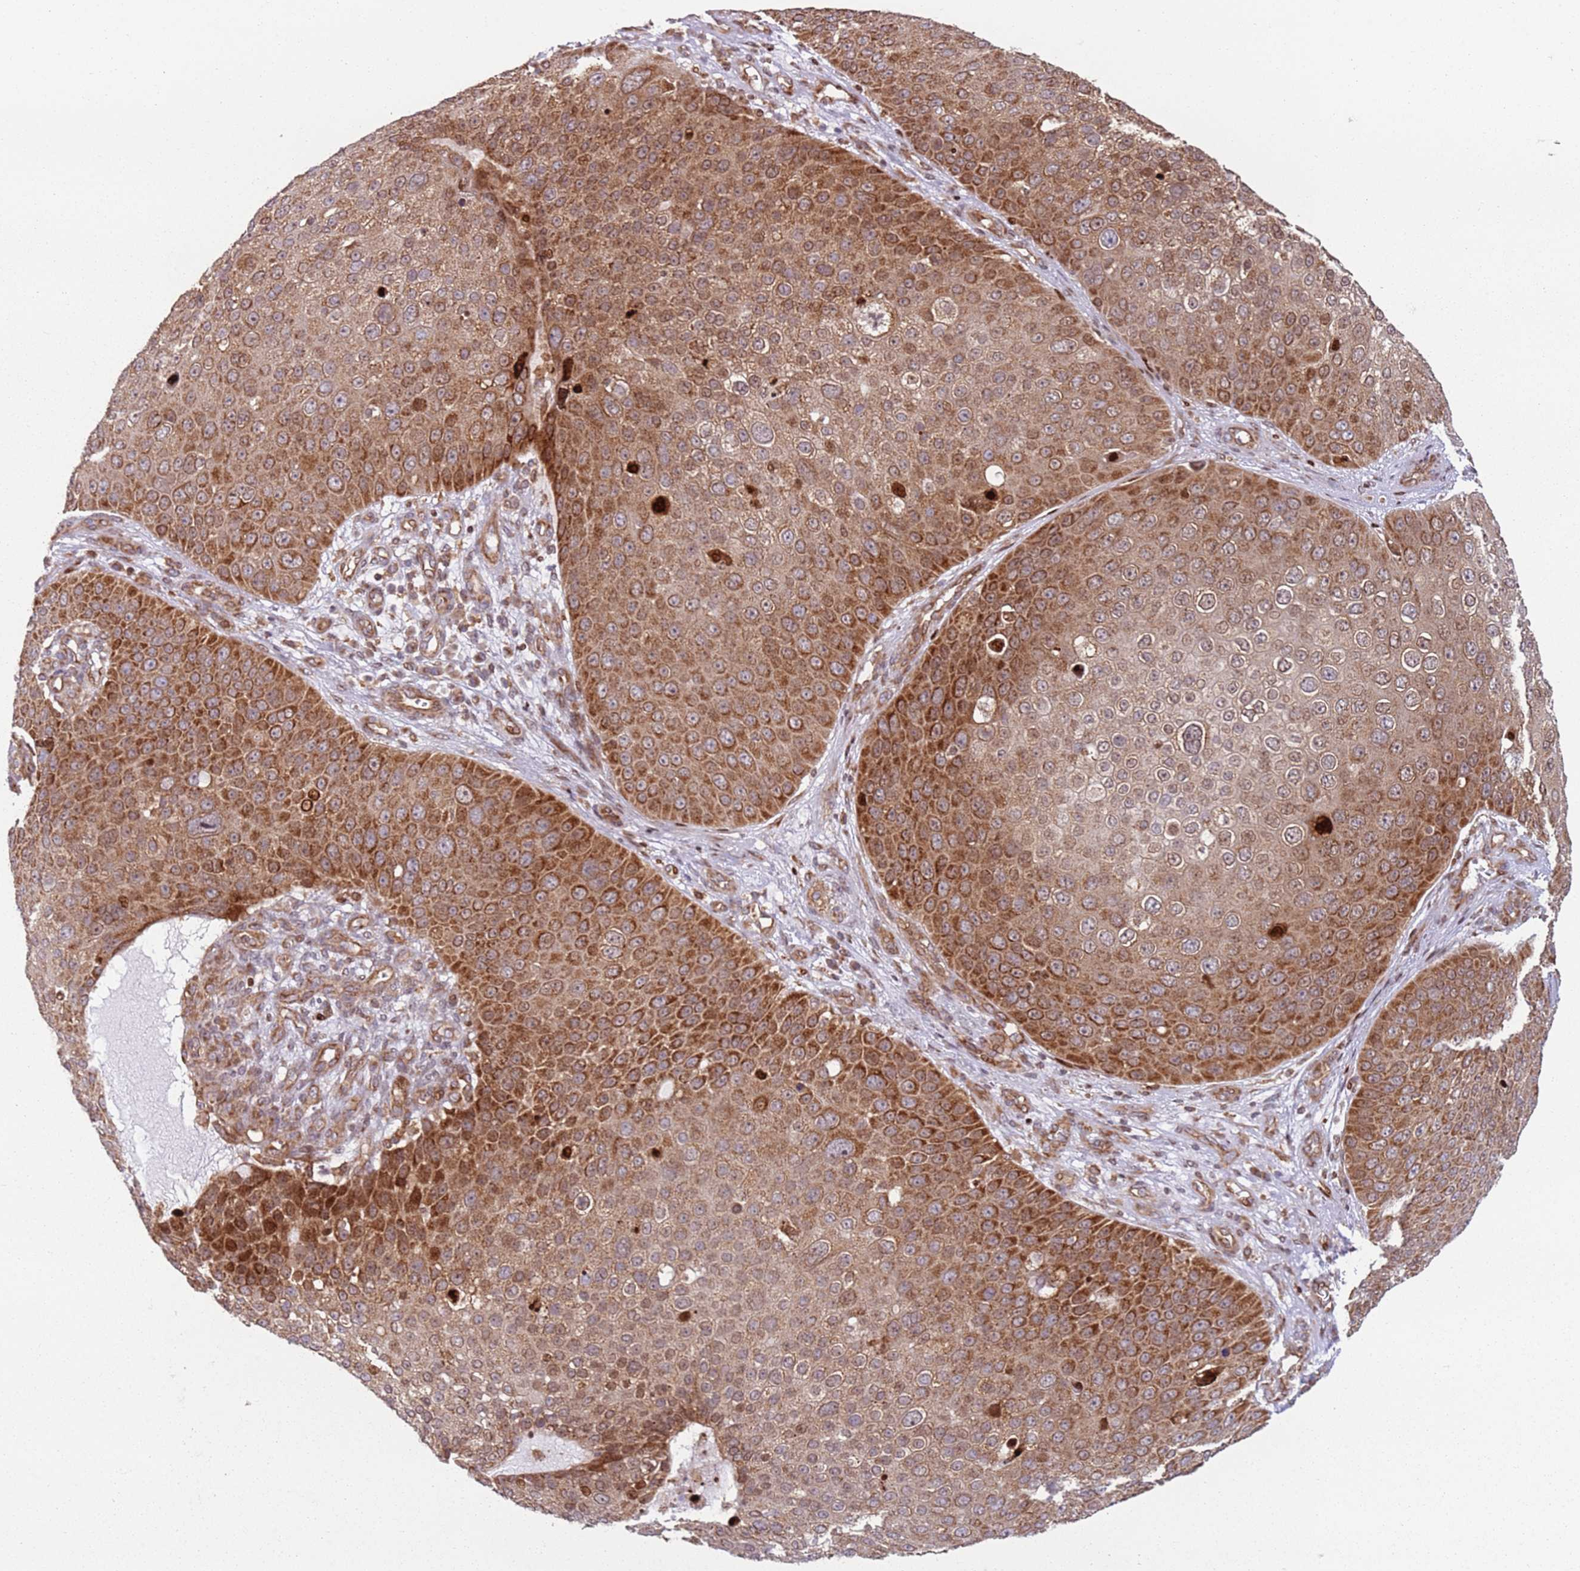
{"staining": {"intensity": "moderate", "quantity": ">75%", "location": "cytoplasmic/membranous"}, "tissue": "skin cancer", "cell_type": "Tumor cells", "image_type": "cancer", "snomed": [{"axis": "morphology", "description": "Squamous cell carcinoma, NOS"}, {"axis": "topography", "description": "Skin"}], "caption": "This is a photomicrograph of IHC staining of skin squamous cell carcinoma, which shows moderate staining in the cytoplasmic/membranous of tumor cells.", "gene": "HNRNPLL", "patient": {"sex": "male", "age": 71}}